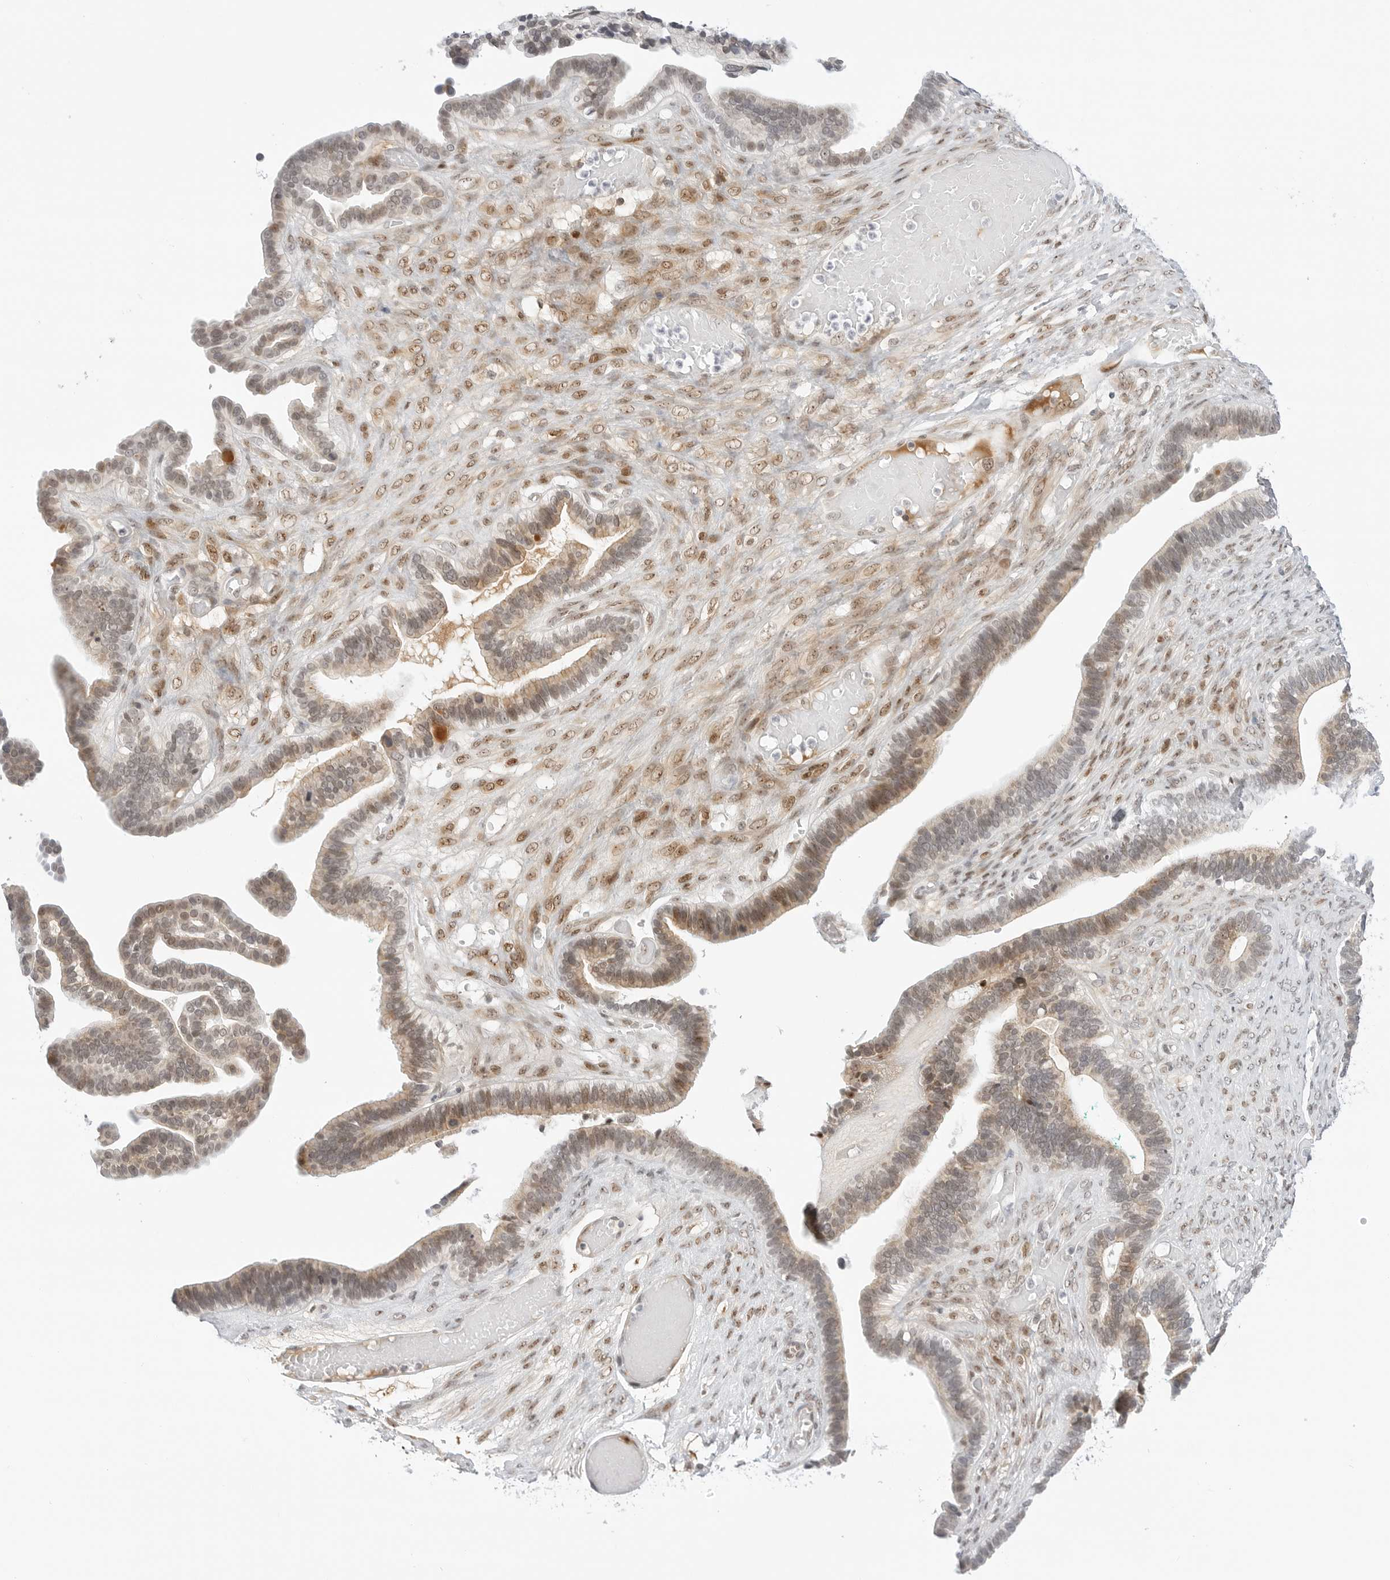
{"staining": {"intensity": "moderate", "quantity": ">75%", "location": "cytoplasmic/membranous,nuclear"}, "tissue": "ovarian cancer", "cell_type": "Tumor cells", "image_type": "cancer", "snomed": [{"axis": "morphology", "description": "Cystadenocarcinoma, serous, NOS"}, {"axis": "topography", "description": "Ovary"}], "caption": "The image demonstrates staining of ovarian cancer, revealing moderate cytoplasmic/membranous and nuclear protein positivity (brown color) within tumor cells.", "gene": "HIPK3", "patient": {"sex": "female", "age": 56}}